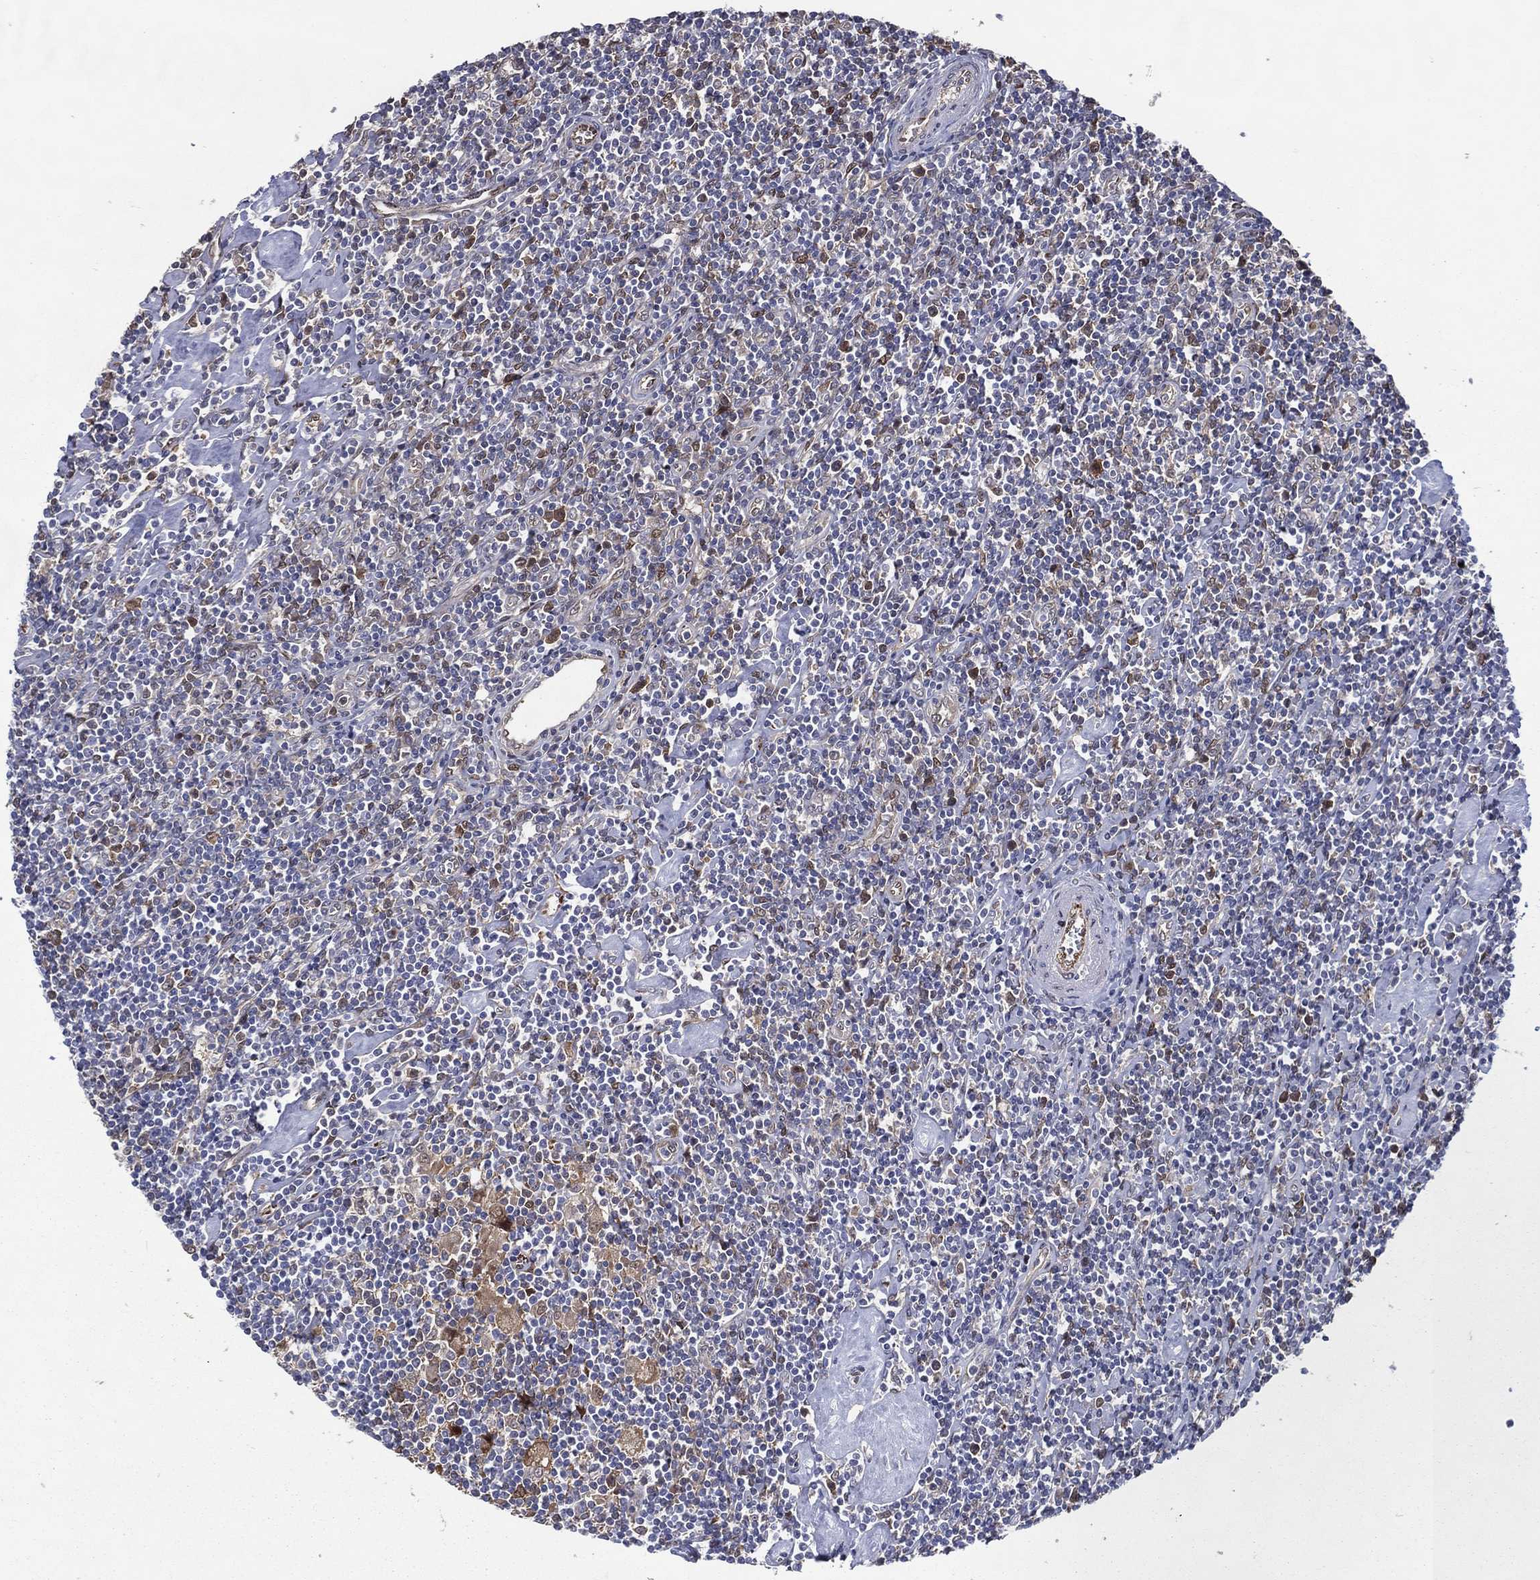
{"staining": {"intensity": "negative", "quantity": "none", "location": "none"}, "tissue": "lymphoma", "cell_type": "Tumor cells", "image_type": "cancer", "snomed": [{"axis": "morphology", "description": "Hodgkin's disease, NOS"}, {"axis": "topography", "description": "Lymph node"}], "caption": "A micrograph of lymphoma stained for a protein displays no brown staining in tumor cells.", "gene": "ARHGAP11A", "patient": {"sex": "male", "age": 40}}